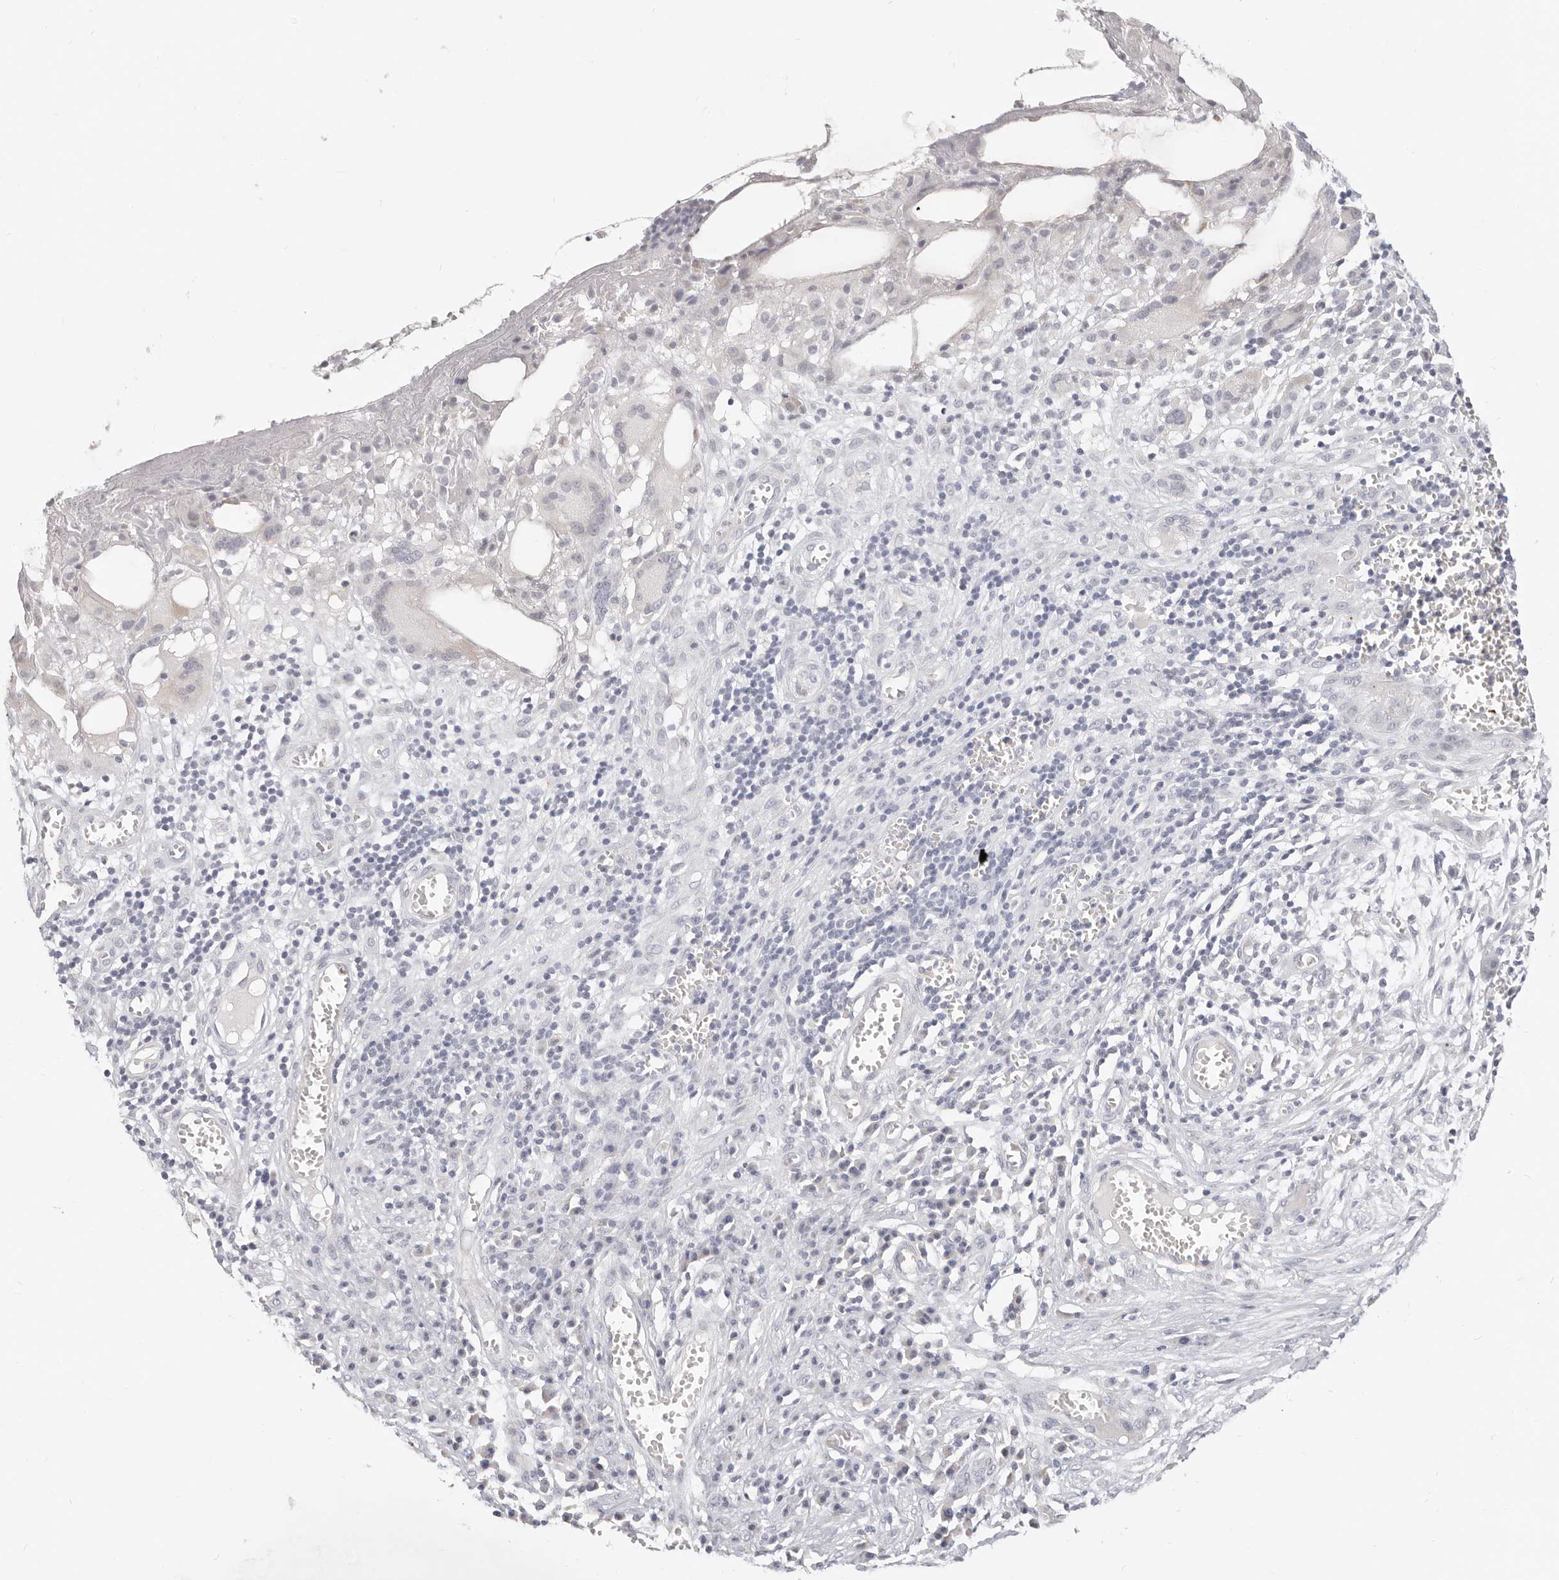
{"staining": {"intensity": "negative", "quantity": "none", "location": "none"}, "tissue": "skin cancer", "cell_type": "Tumor cells", "image_type": "cancer", "snomed": [{"axis": "morphology", "description": "Basal cell carcinoma"}, {"axis": "topography", "description": "Skin"}], "caption": "An immunohistochemistry photomicrograph of skin cancer (basal cell carcinoma) is shown. There is no staining in tumor cells of skin cancer (basal cell carcinoma).", "gene": "ASCL1", "patient": {"sex": "female", "age": 64}}